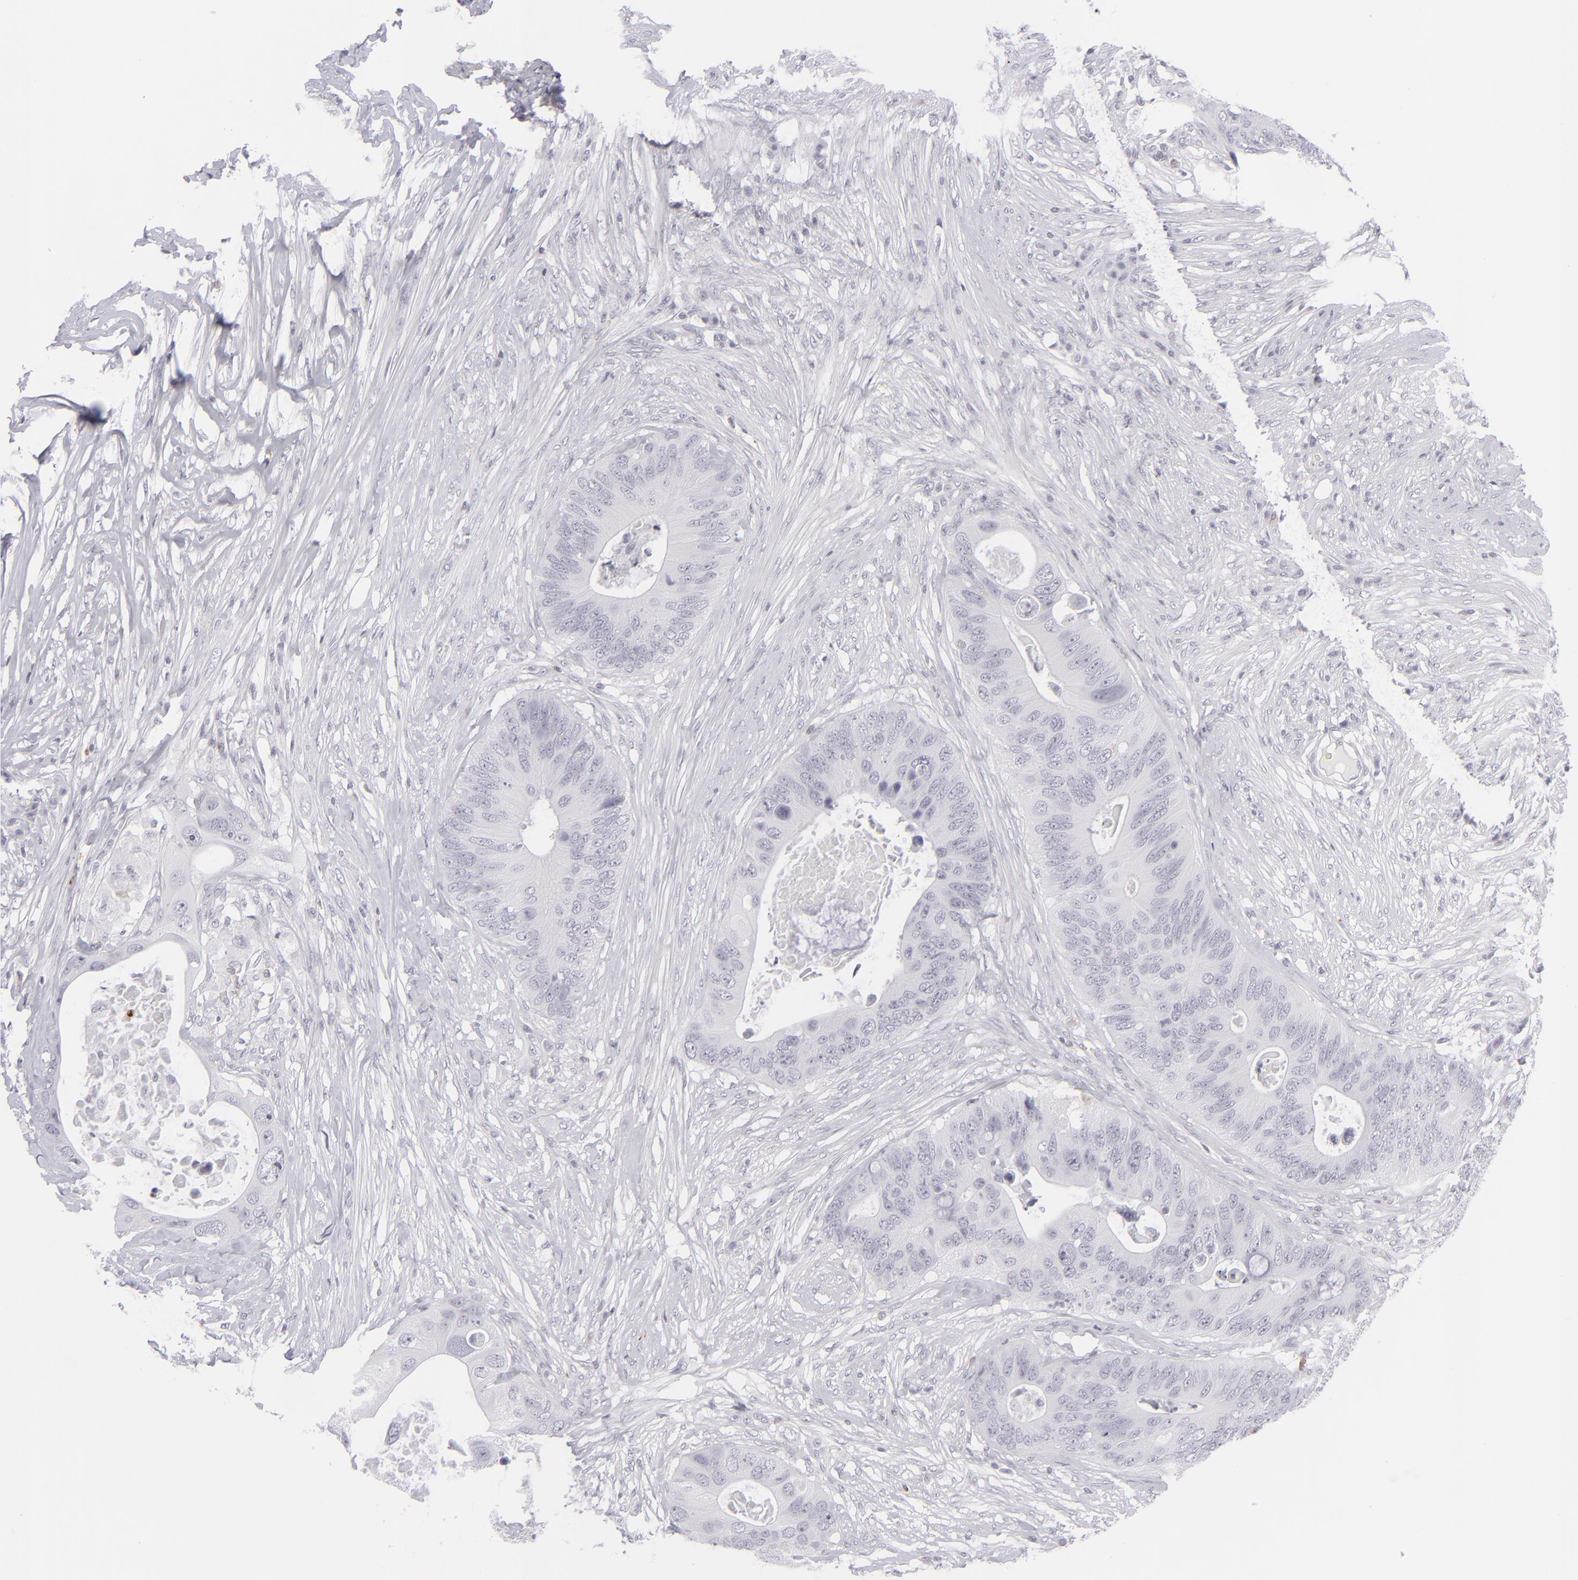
{"staining": {"intensity": "negative", "quantity": "none", "location": "none"}, "tissue": "colorectal cancer", "cell_type": "Tumor cells", "image_type": "cancer", "snomed": [{"axis": "morphology", "description": "Adenocarcinoma, NOS"}, {"axis": "topography", "description": "Colon"}], "caption": "A histopathology image of adenocarcinoma (colorectal) stained for a protein demonstrates no brown staining in tumor cells.", "gene": "CD7", "patient": {"sex": "male", "age": 71}}